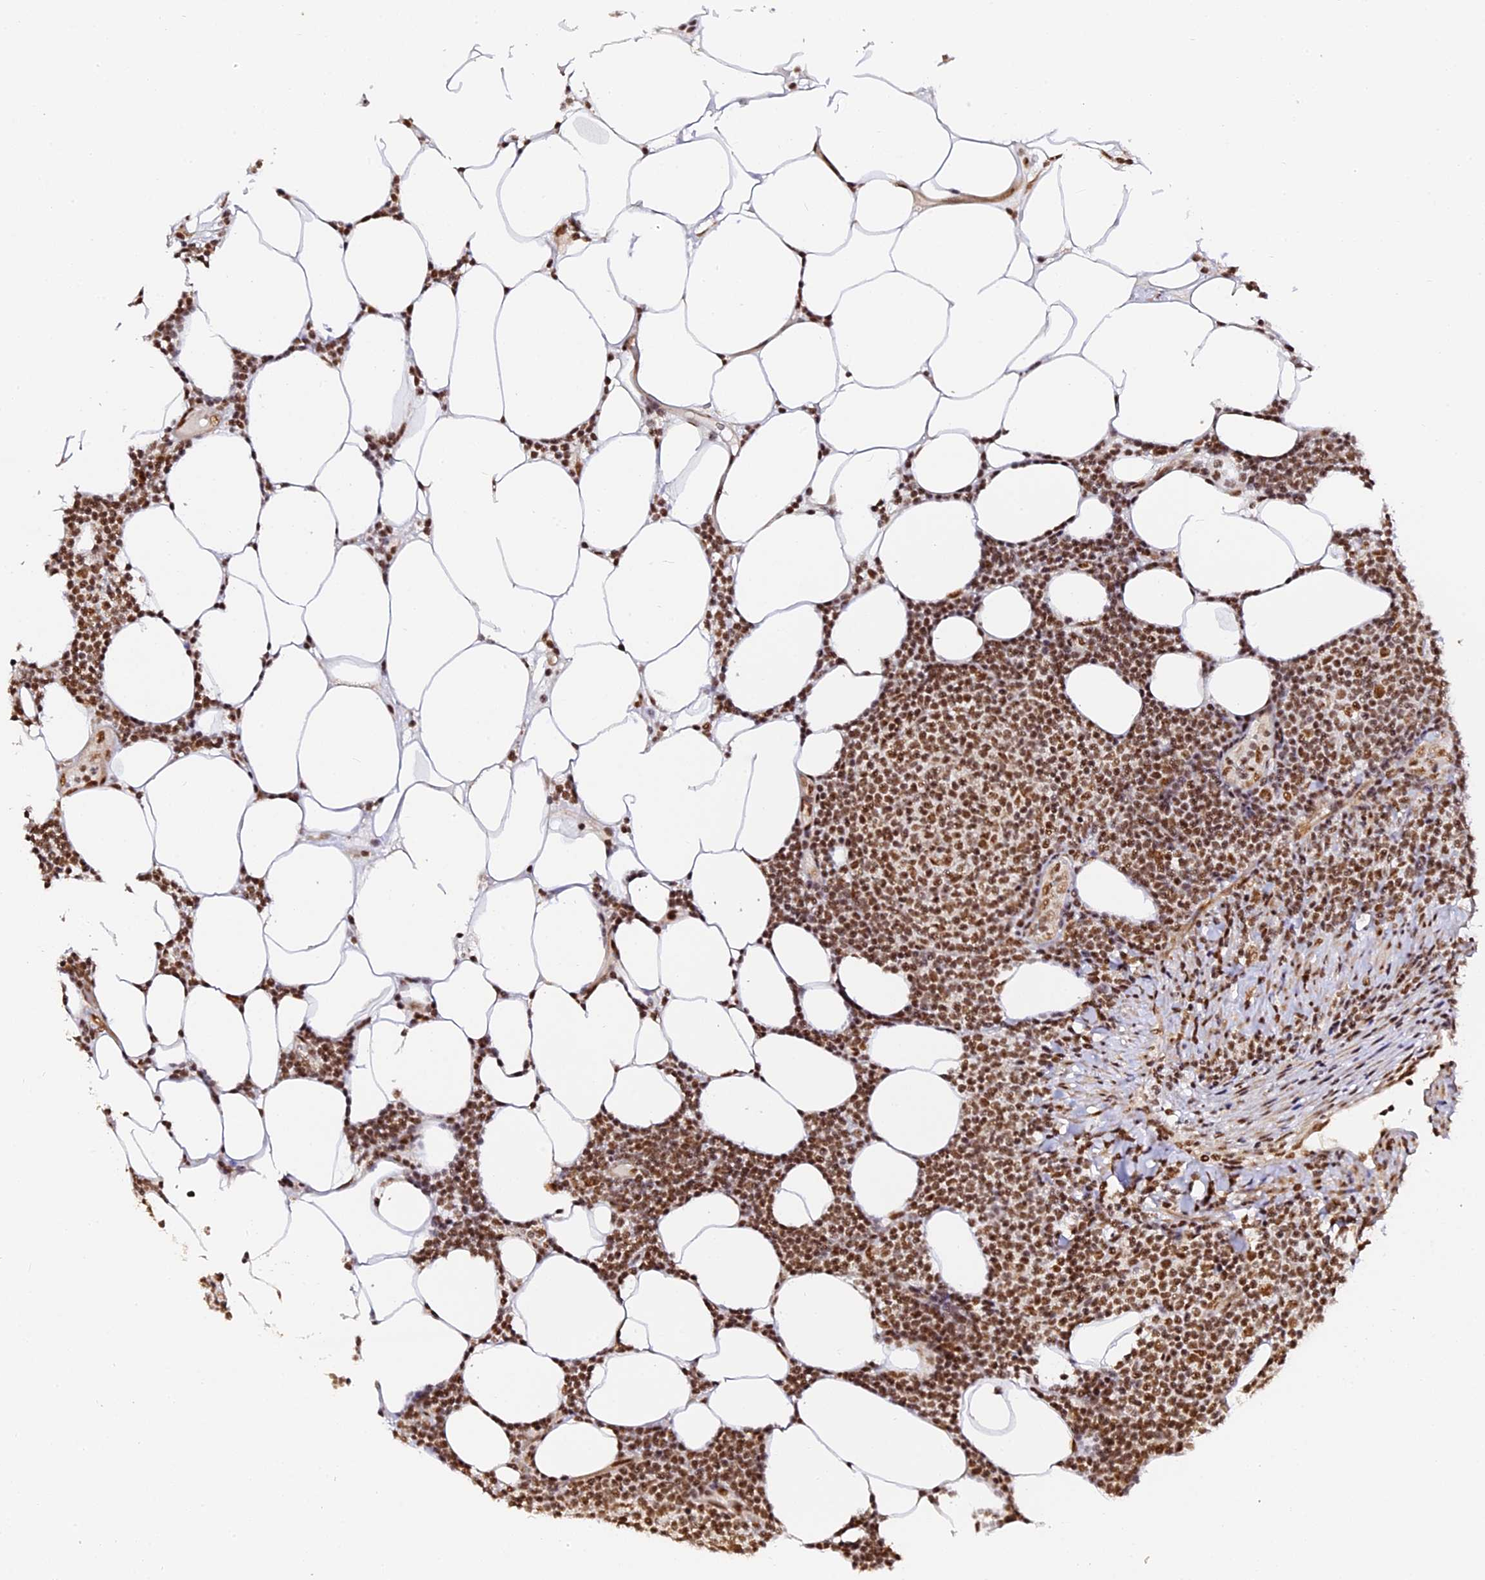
{"staining": {"intensity": "strong", "quantity": ">75%", "location": "nuclear"}, "tissue": "lymphoma", "cell_type": "Tumor cells", "image_type": "cancer", "snomed": [{"axis": "morphology", "description": "Malignant lymphoma, non-Hodgkin's type, Low grade"}, {"axis": "topography", "description": "Lymph node"}], "caption": "Strong nuclear expression for a protein is present in approximately >75% of tumor cells of lymphoma using immunohistochemistry.", "gene": "MCRS1", "patient": {"sex": "male", "age": 66}}